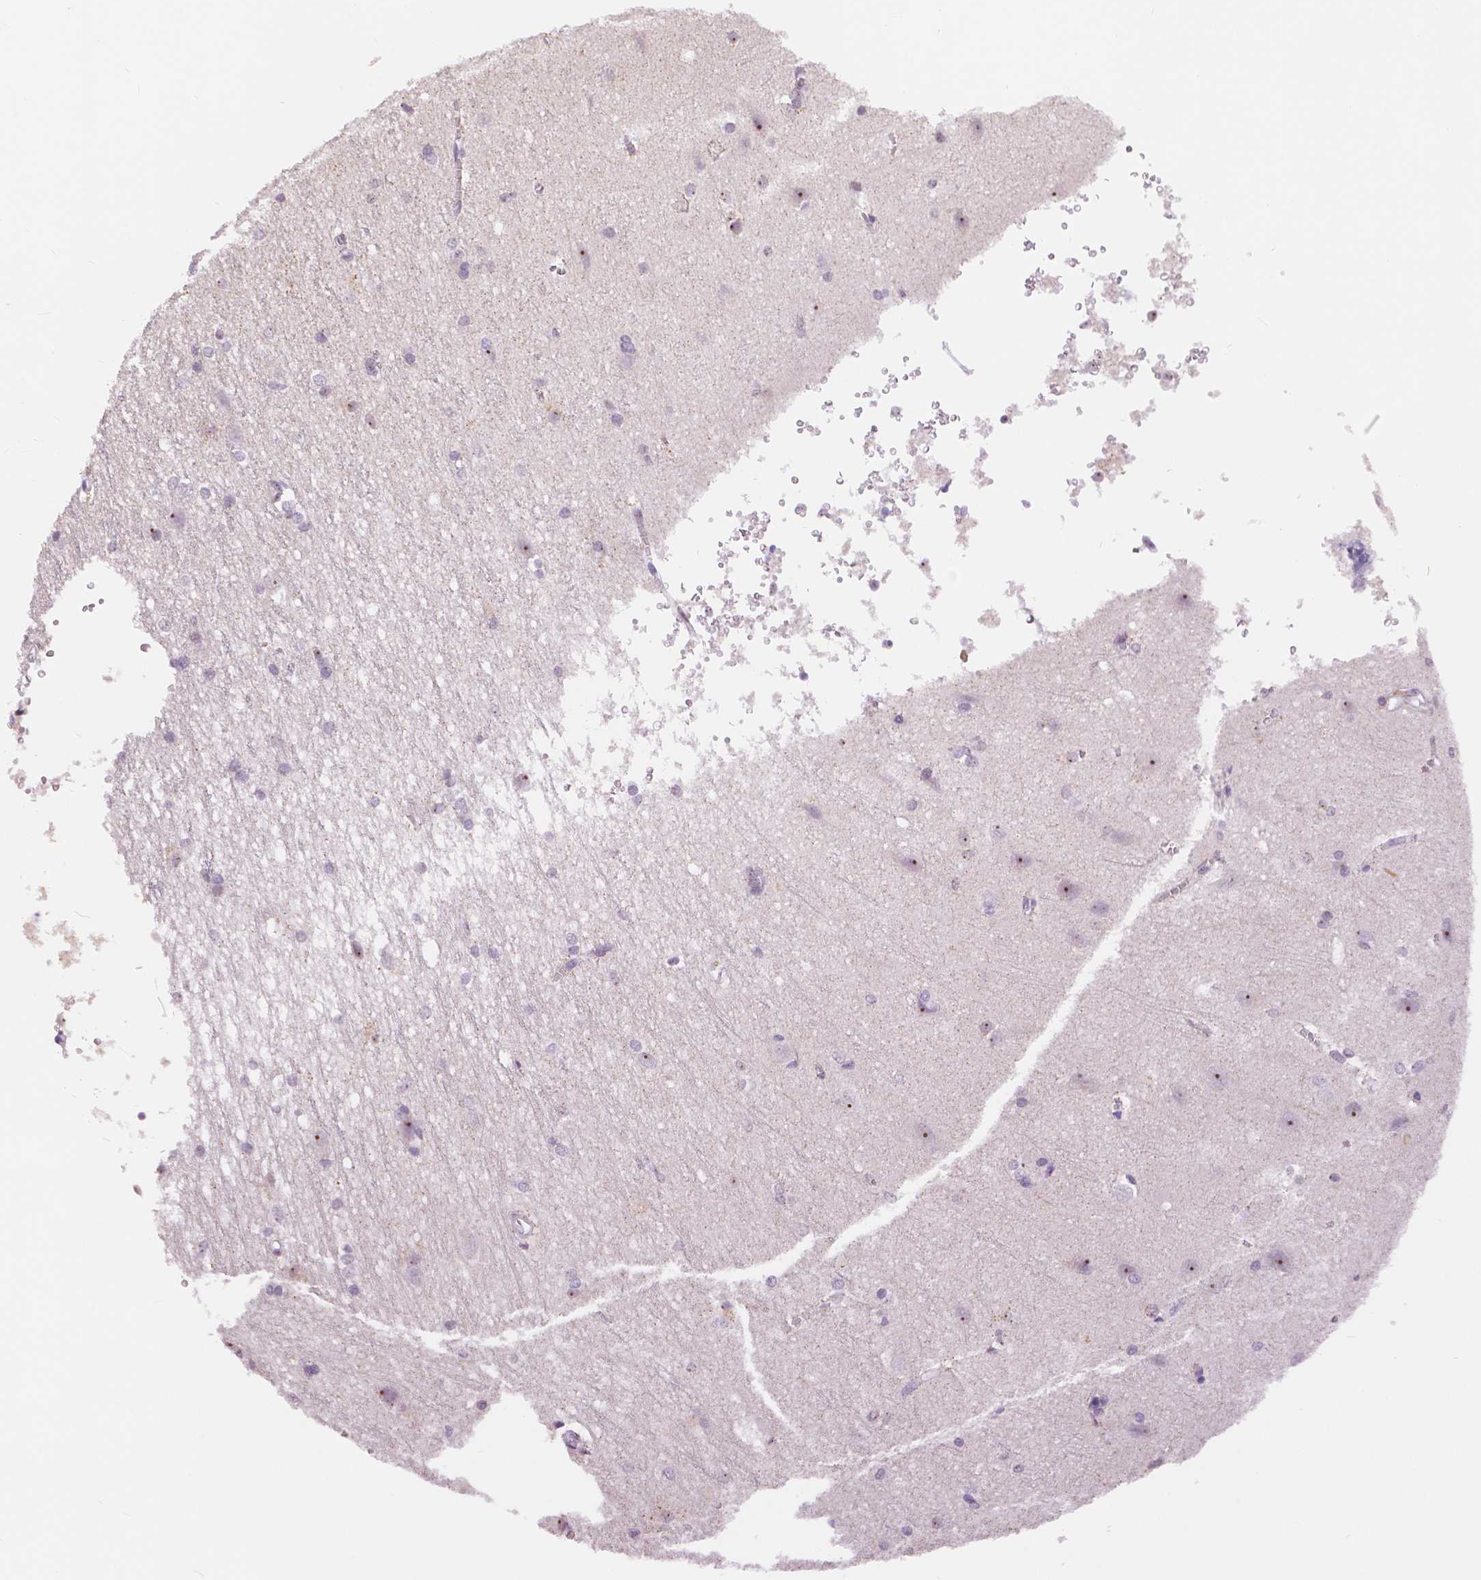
{"staining": {"intensity": "negative", "quantity": "none", "location": "none"}, "tissue": "cerebral cortex", "cell_type": "Endothelial cells", "image_type": "normal", "snomed": [{"axis": "morphology", "description": "Normal tissue, NOS"}, {"axis": "topography", "description": "Cerebral cortex"}], "caption": "High magnification brightfield microscopy of unremarkable cerebral cortex stained with DAB (3,3'-diaminobenzidine) (brown) and counterstained with hematoxylin (blue): endothelial cells show no significant expression.", "gene": "NHP2", "patient": {"sex": "male", "age": 37}}